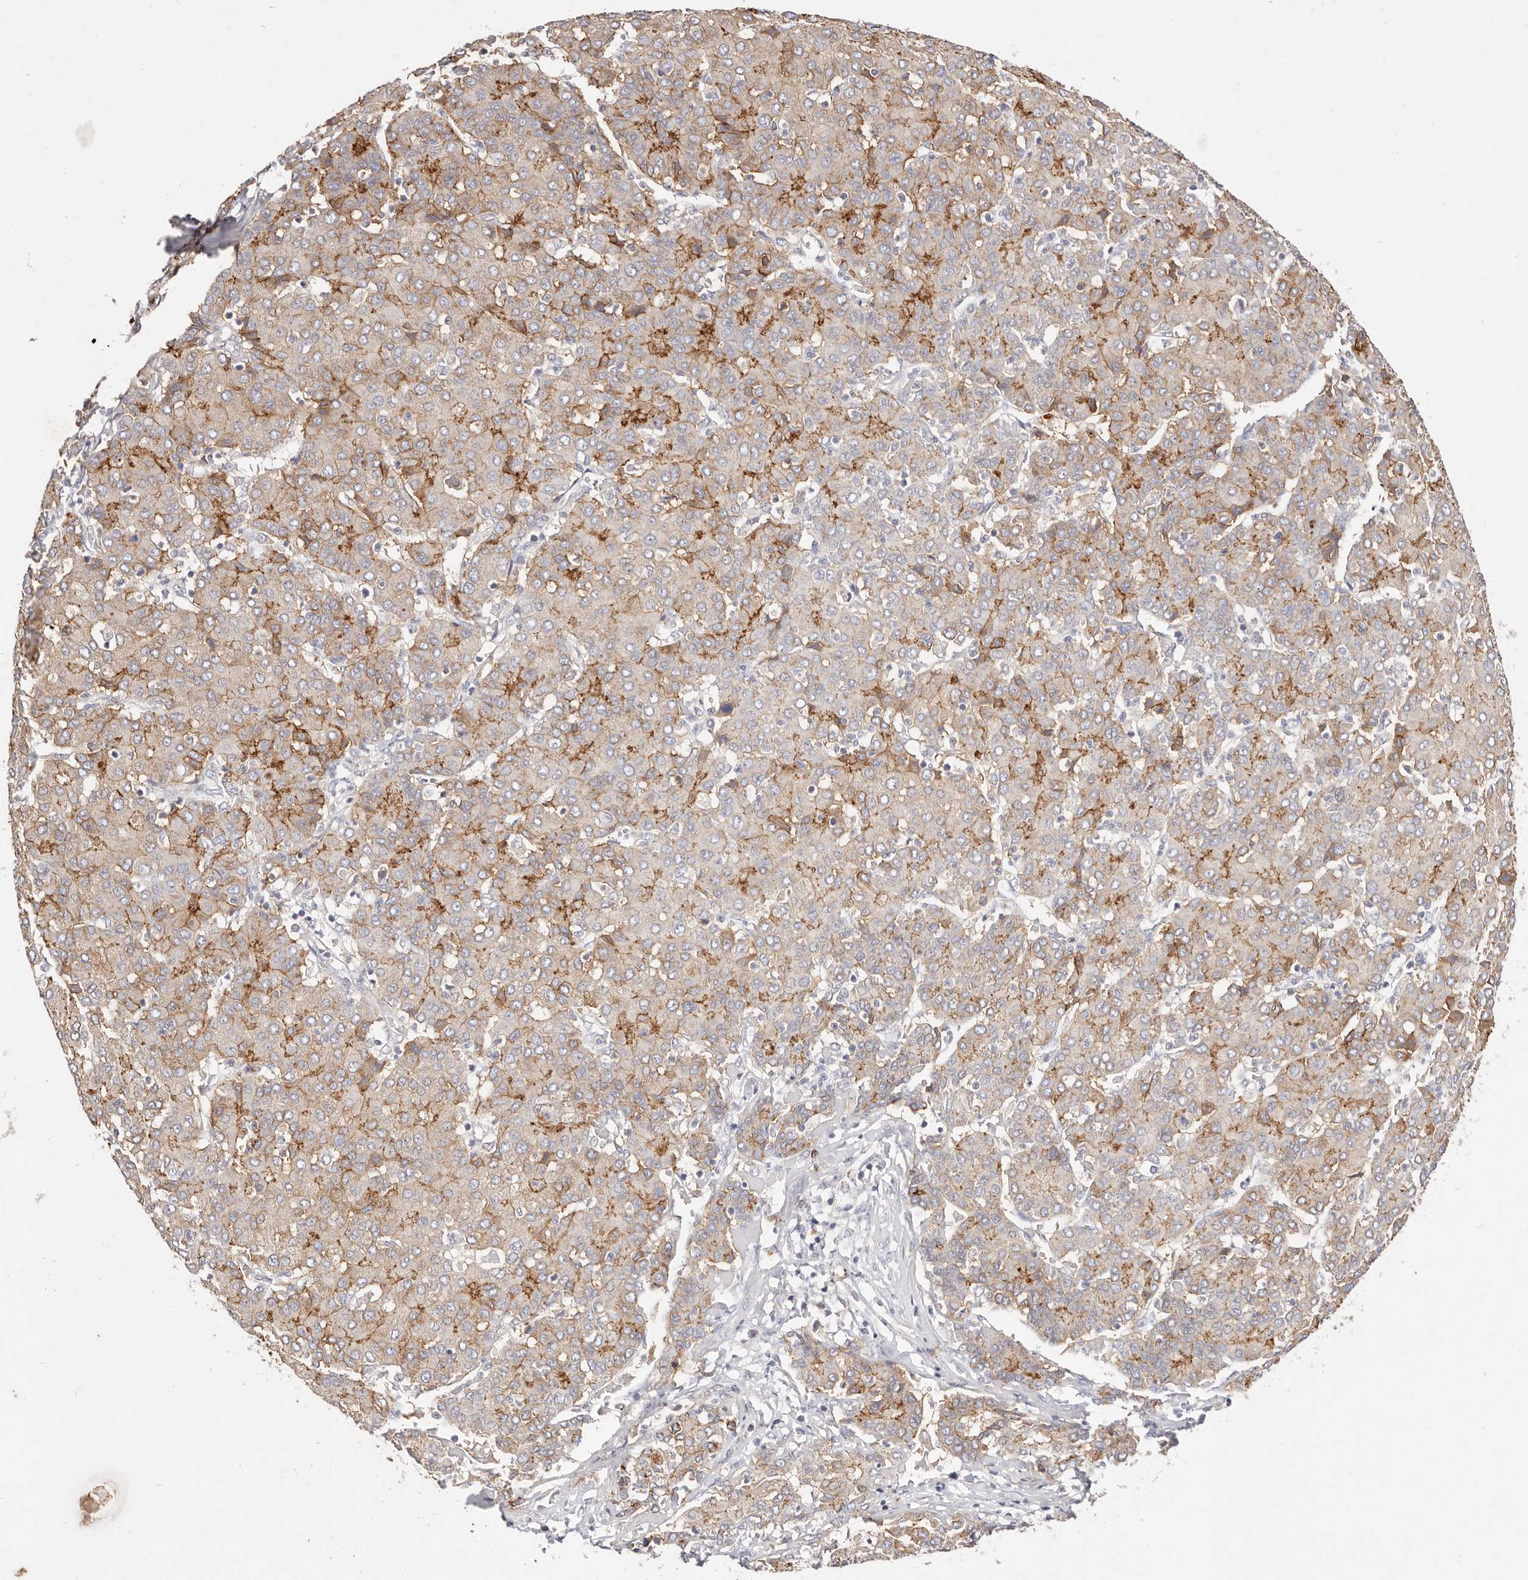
{"staining": {"intensity": "moderate", "quantity": "<25%", "location": "cytoplasmic/membranous"}, "tissue": "liver cancer", "cell_type": "Tumor cells", "image_type": "cancer", "snomed": [{"axis": "morphology", "description": "Carcinoma, Hepatocellular, NOS"}, {"axis": "topography", "description": "Liver"}], "caption": "A brown stain highlights moderate cytoplasmic/membranous expression of a protein in liver hepatocellular carcinoma tumor cells. (Brightfield microscopy of DAB IHC at high magnification).", "gene": "CXADR", "patient": {"sex": "male", "age": 65}}